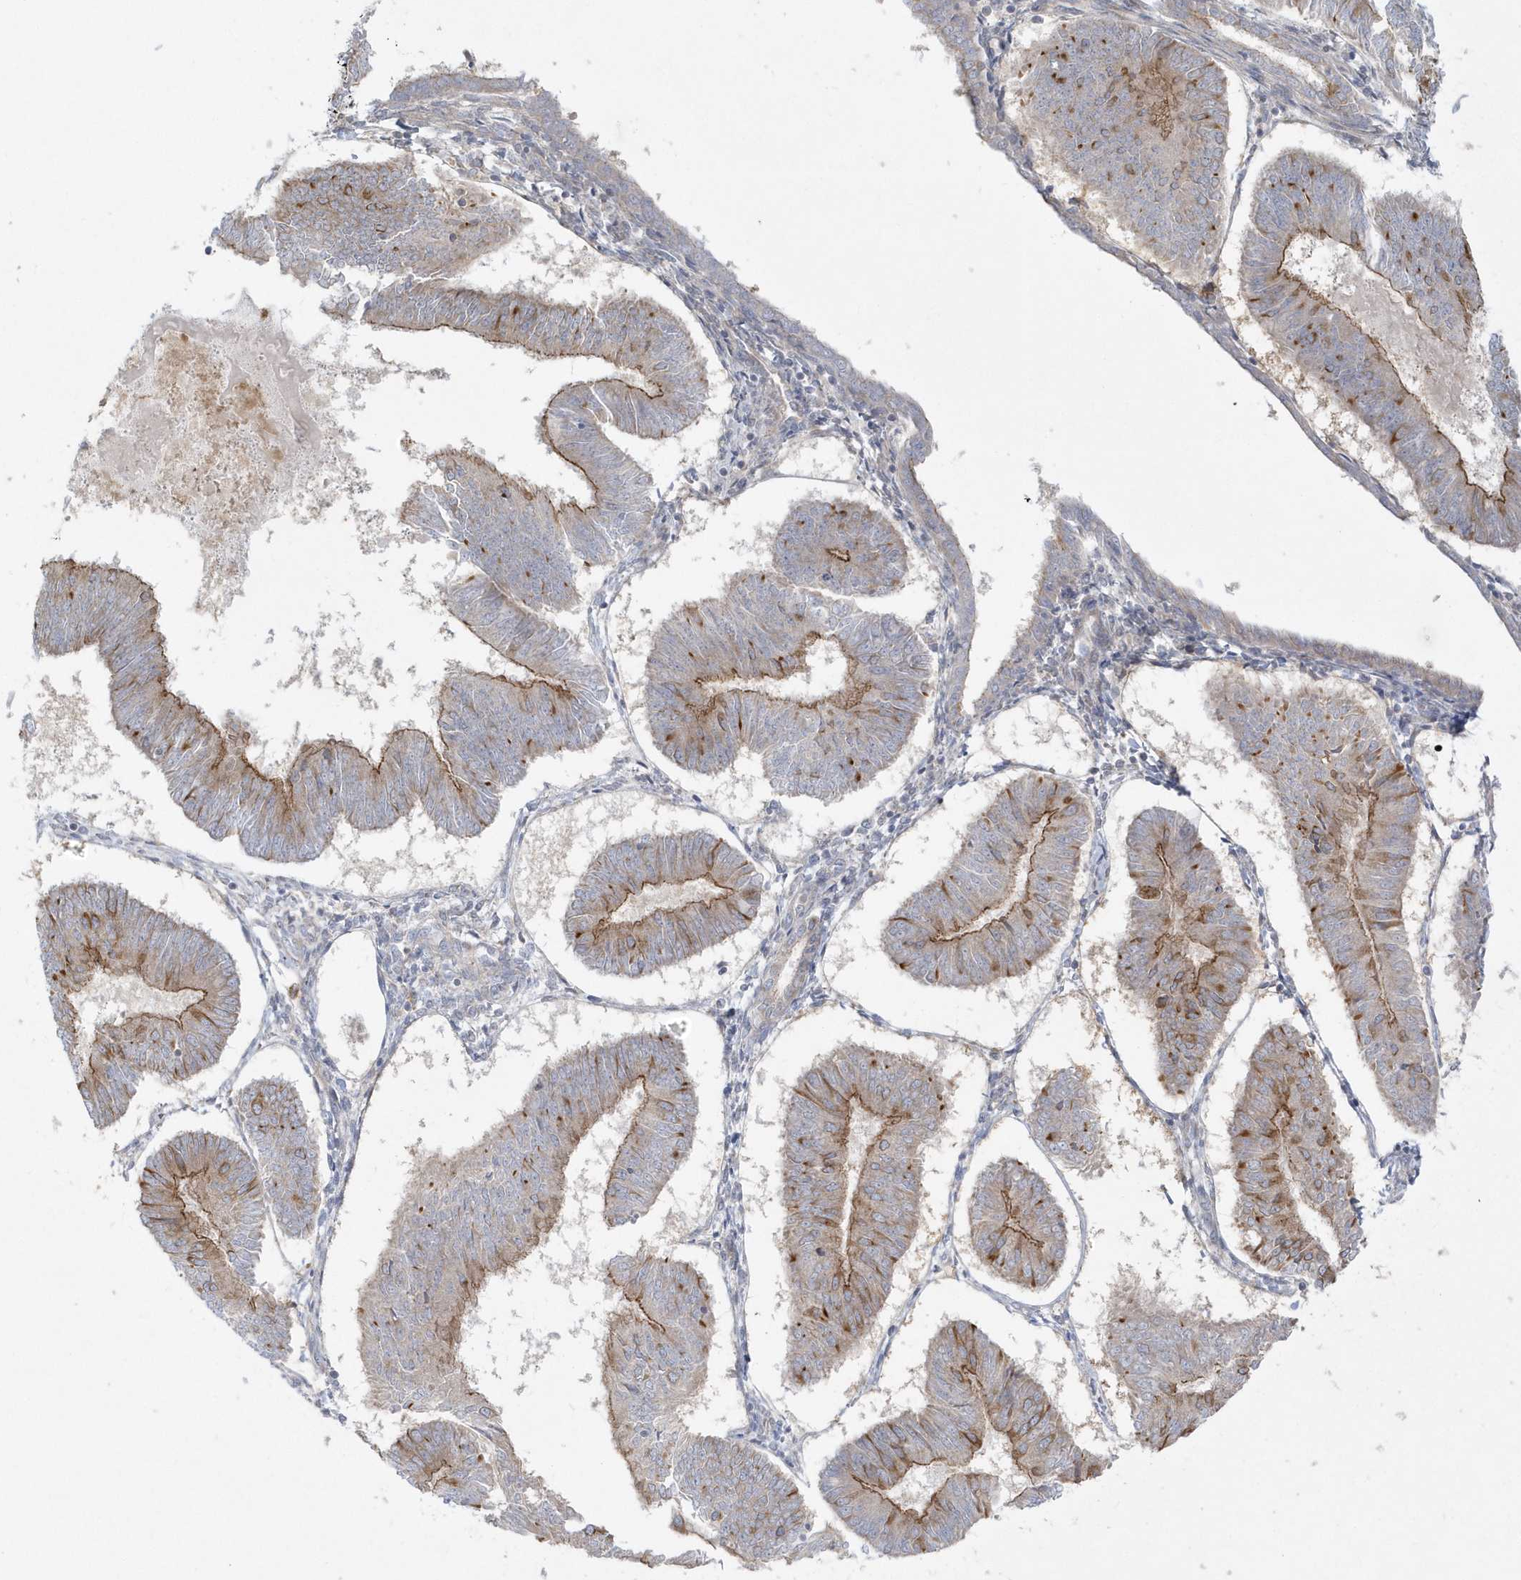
{"staining": {"intensity": "moderate", "quantity": "25%-75%", "location": "cytoplasmic/membranous"}, "tissue": "endometrial cancer", "cell_type": "Tumor cells", "image_type": "cancer", "snomed": [{"axis": "morphology", "description": "Adenocarcinoma, NOS"}, {"axis": "topography", "description": "Endometrium"}], "caption": "This is an image of immunohistochemistry staining of endometrial cancer, which shows moderate staining in the cytoplasmic/membranous of tumor cells.", "gene": "DNAJC18", "patient": {"sex": "female", "age": 58}}